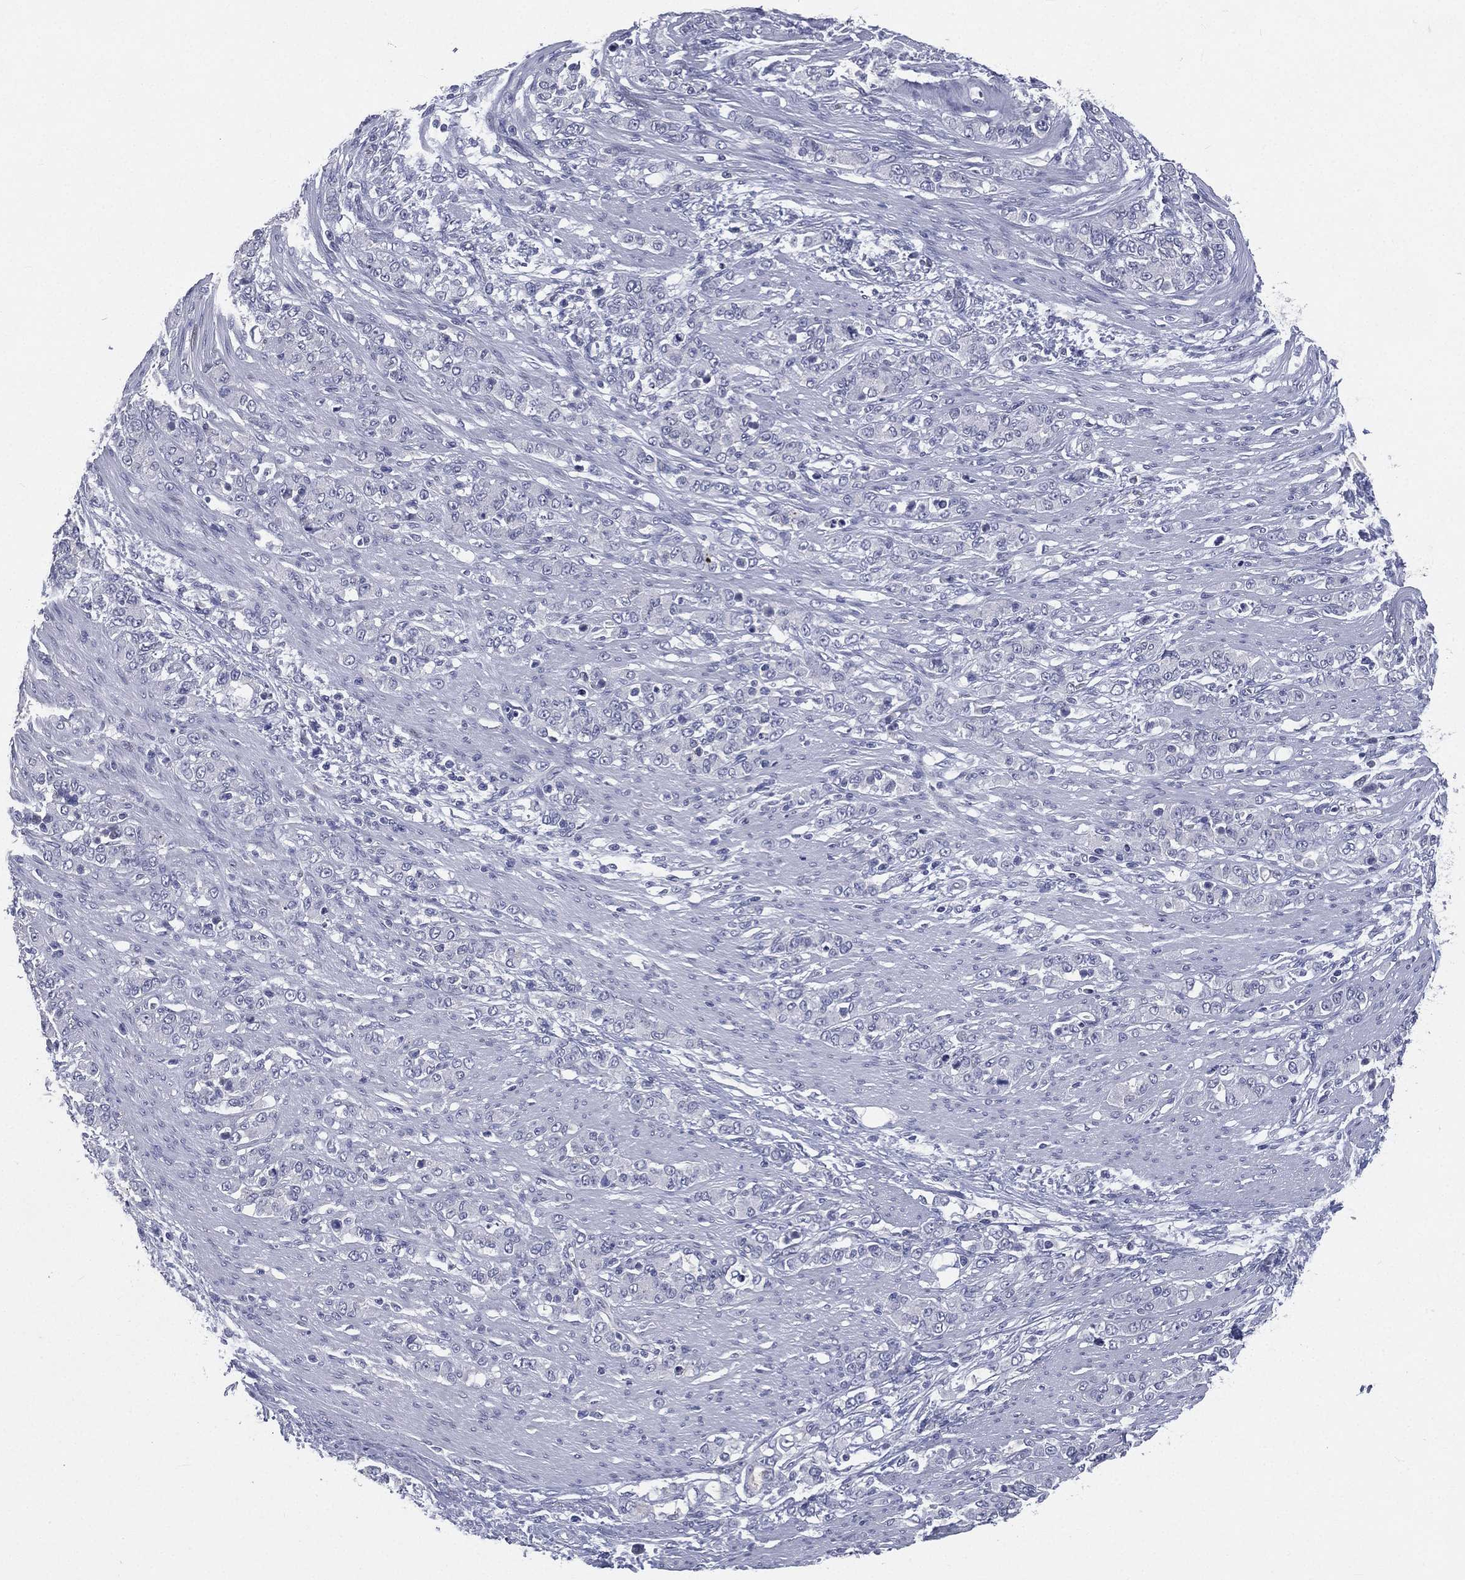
{"staining": {"intensity": "negative", "quantity": "none", "location": "none"}, "tissue": "stomach cancer", "cell_type": "Tumor cells", "image_type": "cancer", "snomed": [{"axis": "morphology", "description": "Normal tissue, NOS"}, {"axis": "morphology", "description": "Adenocarcinoma, NOS"}, {"axis": "topography", "description": "Stomach"}], "caption": "IHC image of human adenocarcinoma (stomach) stained for a protein (brown), which displays no staining in tumor cells.", "gene": "IFT27", "patient": {"sex": "female", "age": 79}}